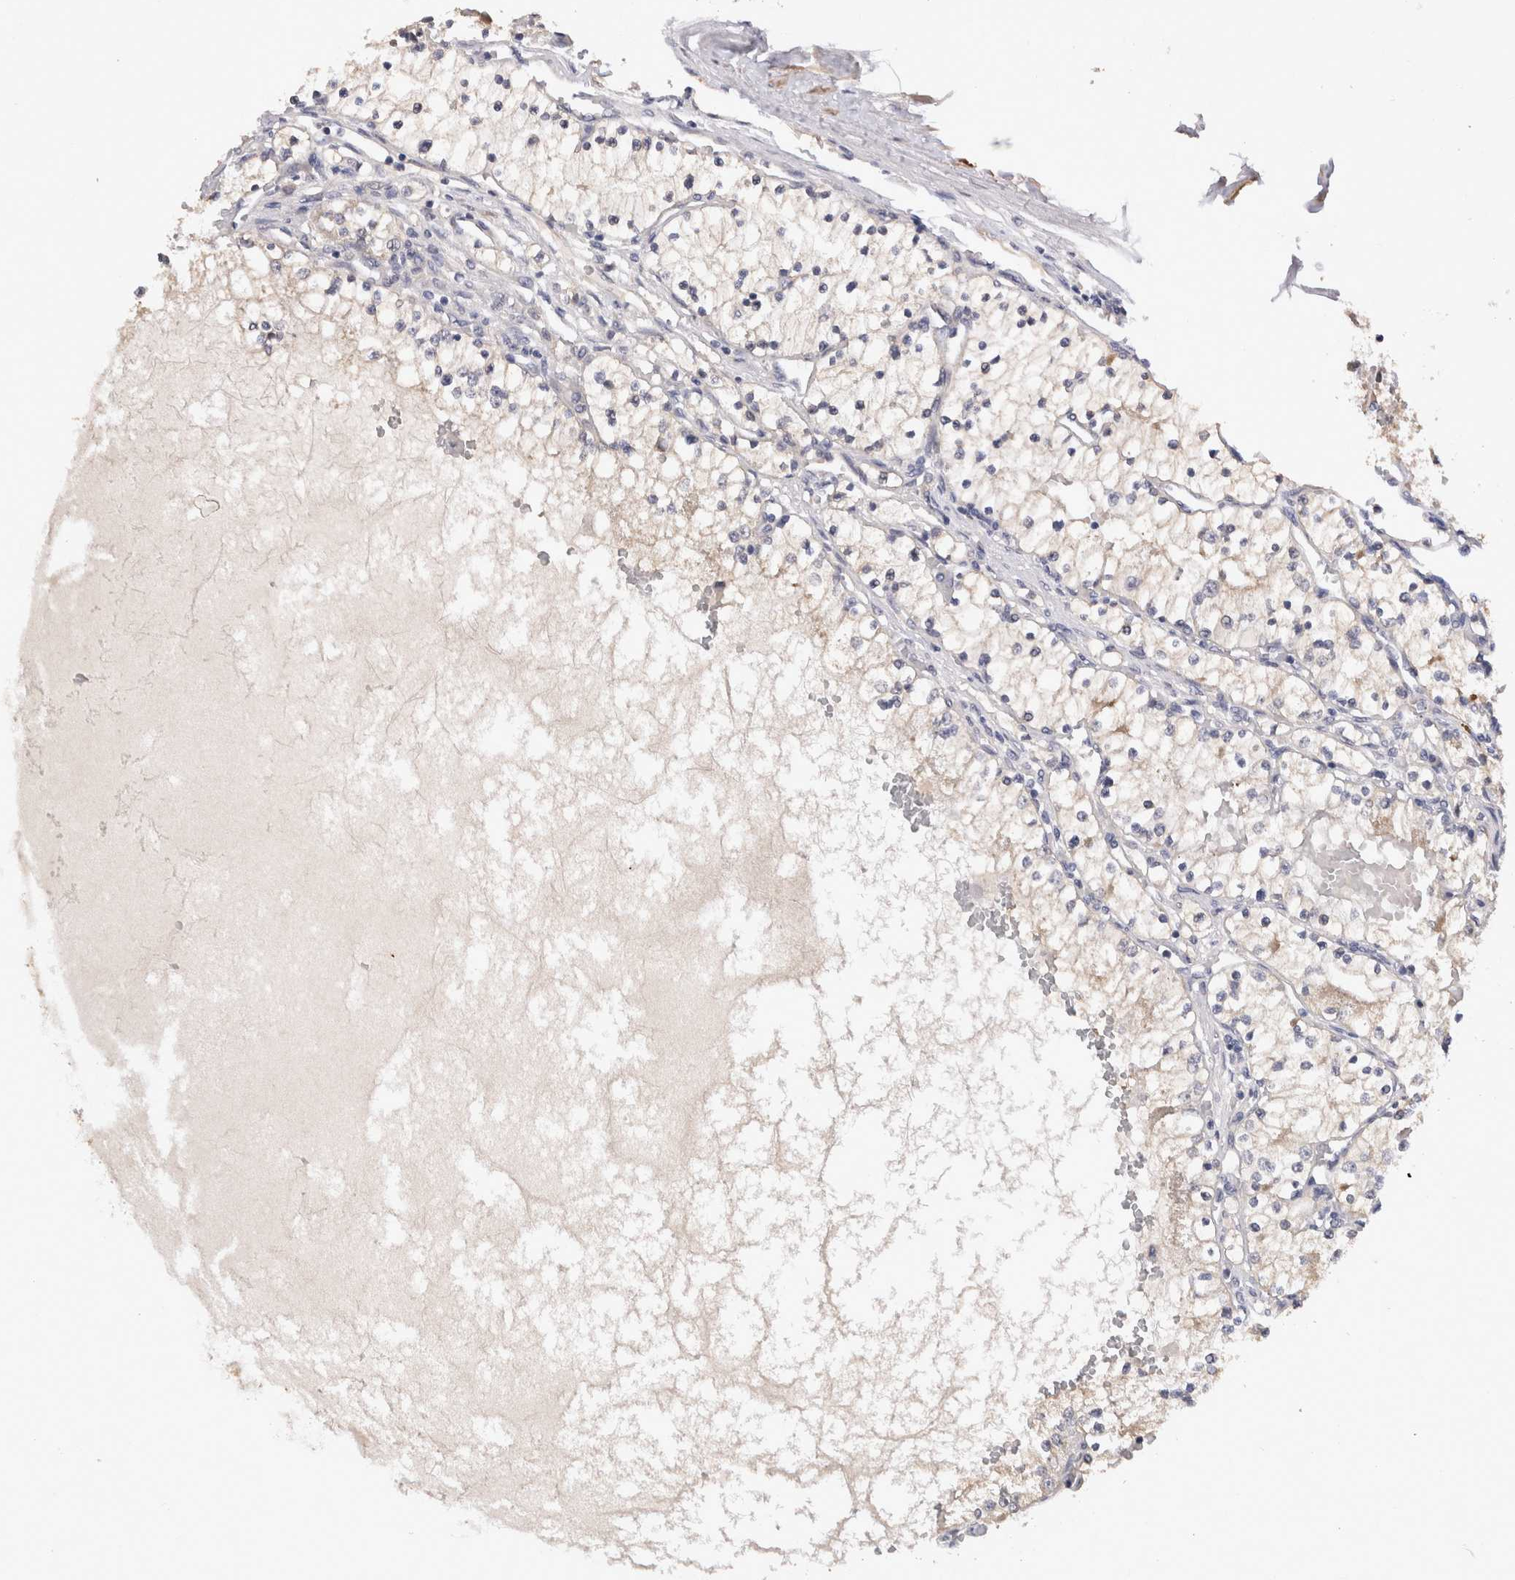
{"staining": {"intensity": "negative", "quantity": "none", "location": "none"}, "tissue": "renal cancer", "cell_type": "Tumor cells", "image_type": "cancer", "snomed": [{"axis": "morphology", "description": "Adenocarcinoma, NOS"}, {"axis": "topography", "description": "Kidney"}], "caption": "Immunohistochemistry of renal adenocarcinoma reveals no positivity in tumor cells.", "gene": "CRYBG1", "patient": {"sex": "male", "age": 68}}